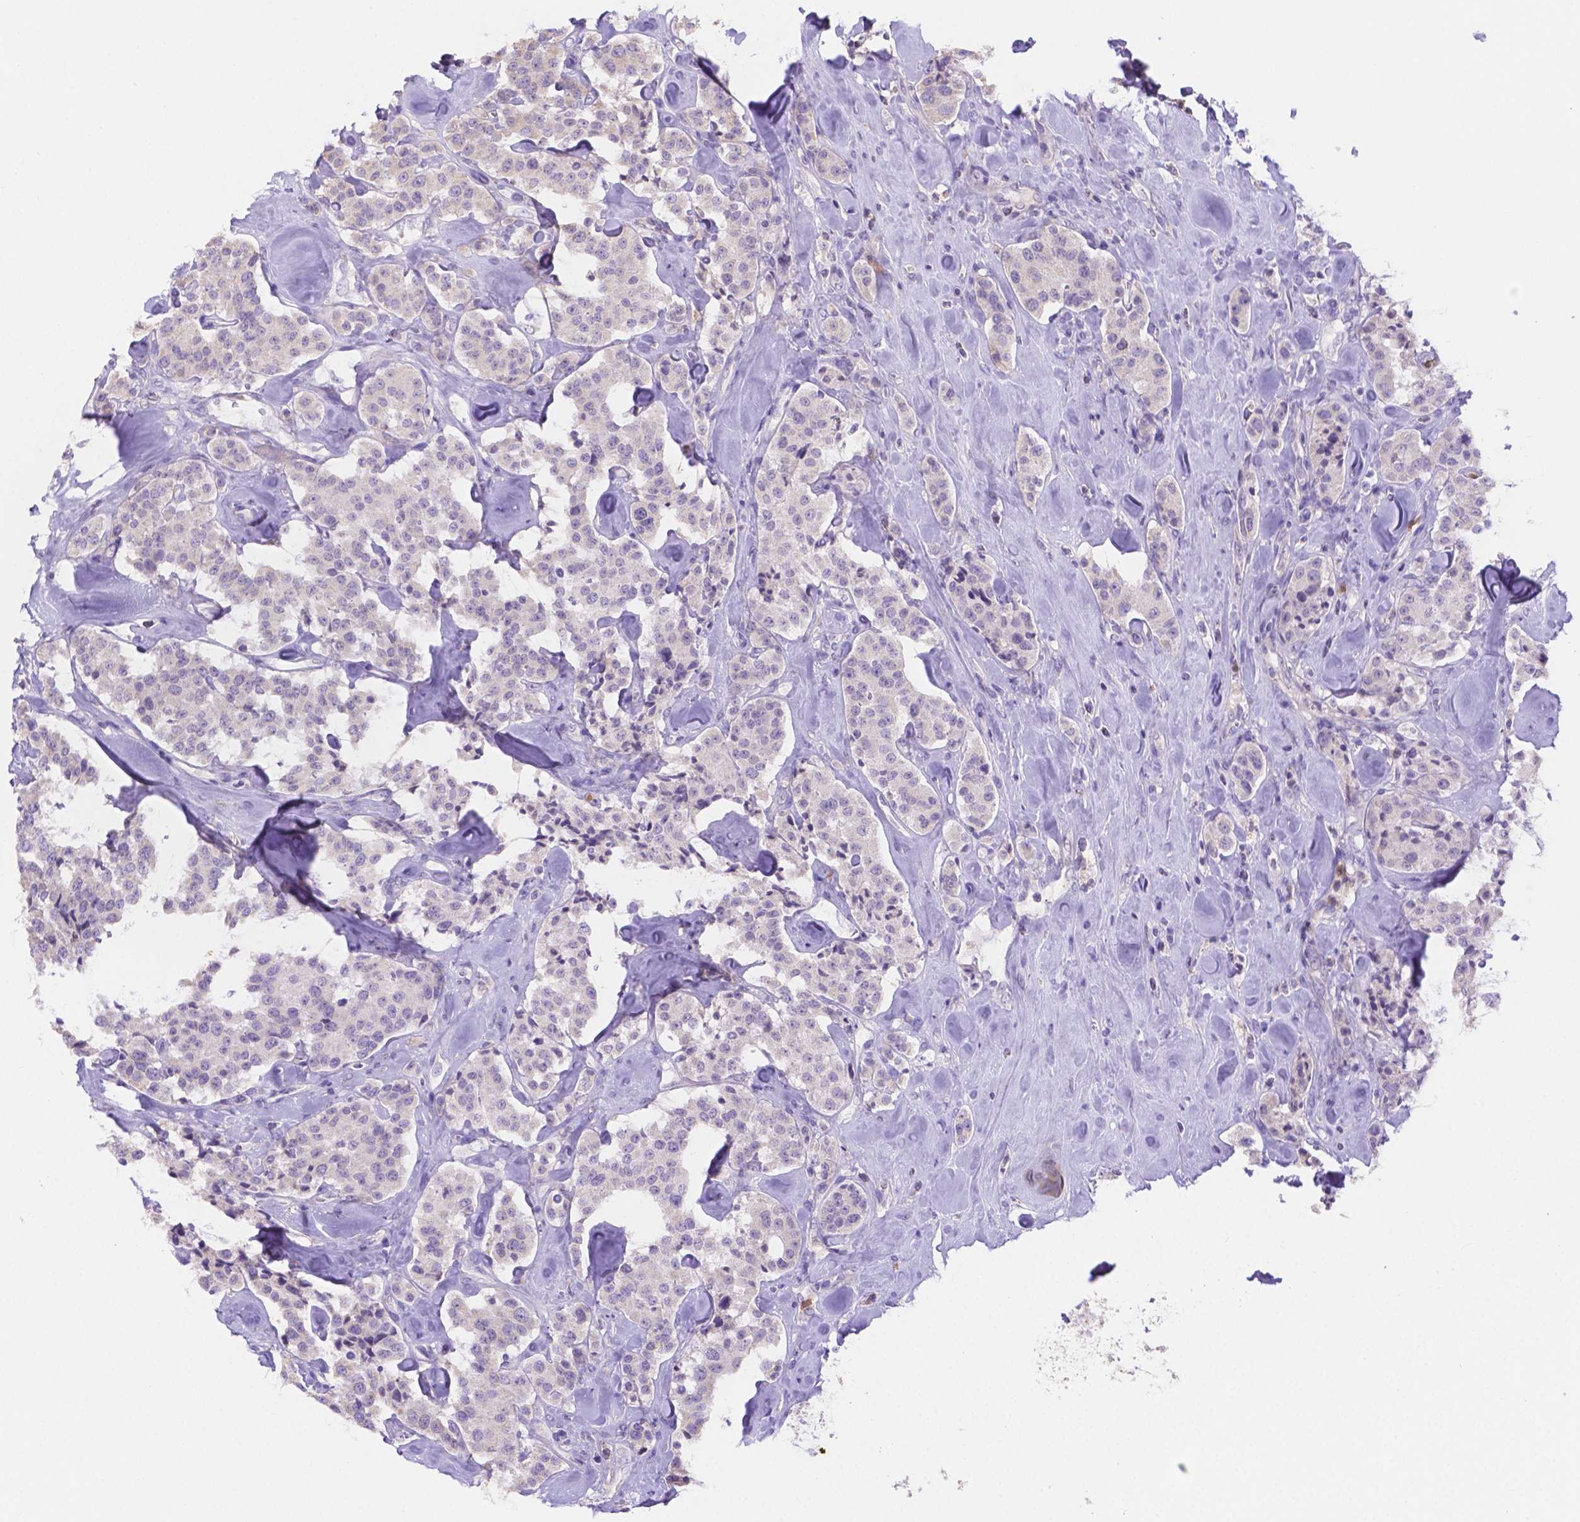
{"staining": {"intensity": "negative", "quantity": "none", "location": "none"}, "tissue": "carcinoid", "cell_type": "Tumor cells", "image_type": "cancer", "snomed": [{"axis": "morphology", "description": "Carcinoid, malignant, NOS"}, {"axis": "topography", "description": "Pancreas"}], "caption": "Carcinoid stained for a protein using IHC reveals no staining tumor cells.", "gene": "NXPE2", "patient": {"sex": "male", "age": 41}}